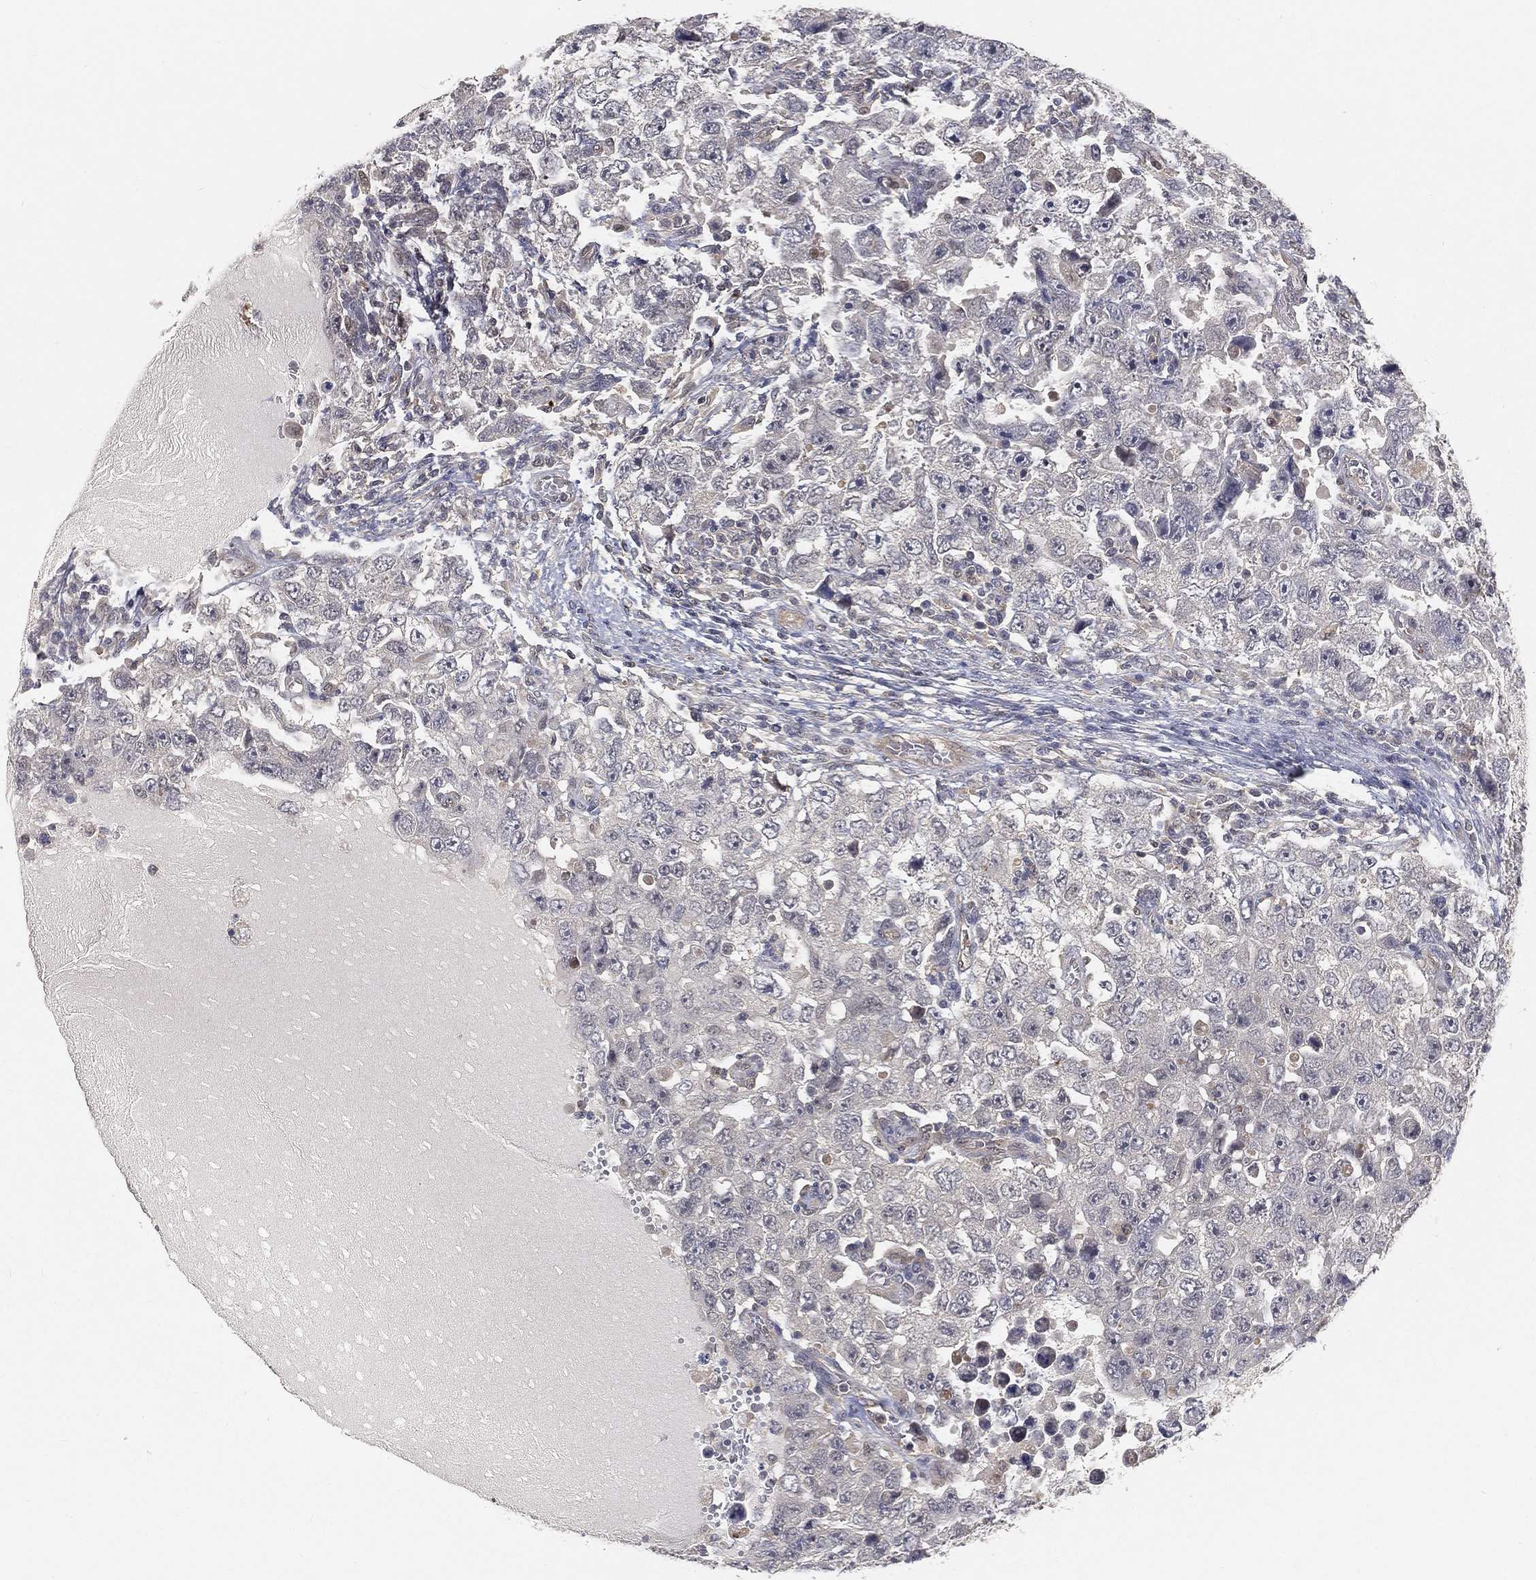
{"staining": {"intensity": "negative", "quantity": "none", "location": "none"}, "tissue": "testis cancer", "cell_type": "Tumor cells", "image_type": "cancer", "snomed": [{"axis": "morphology", "description": "Carcinoma, Embryonal, NOS"}, {"axis": "topography", "description": "Testis"}], "caption": "This is an IHC photomicrograph of human embryonal carcinoma (testis). There is no staining in tumor cells.", "gene": "MAPK1", "patient": {"sex": "male", "age": 26}}